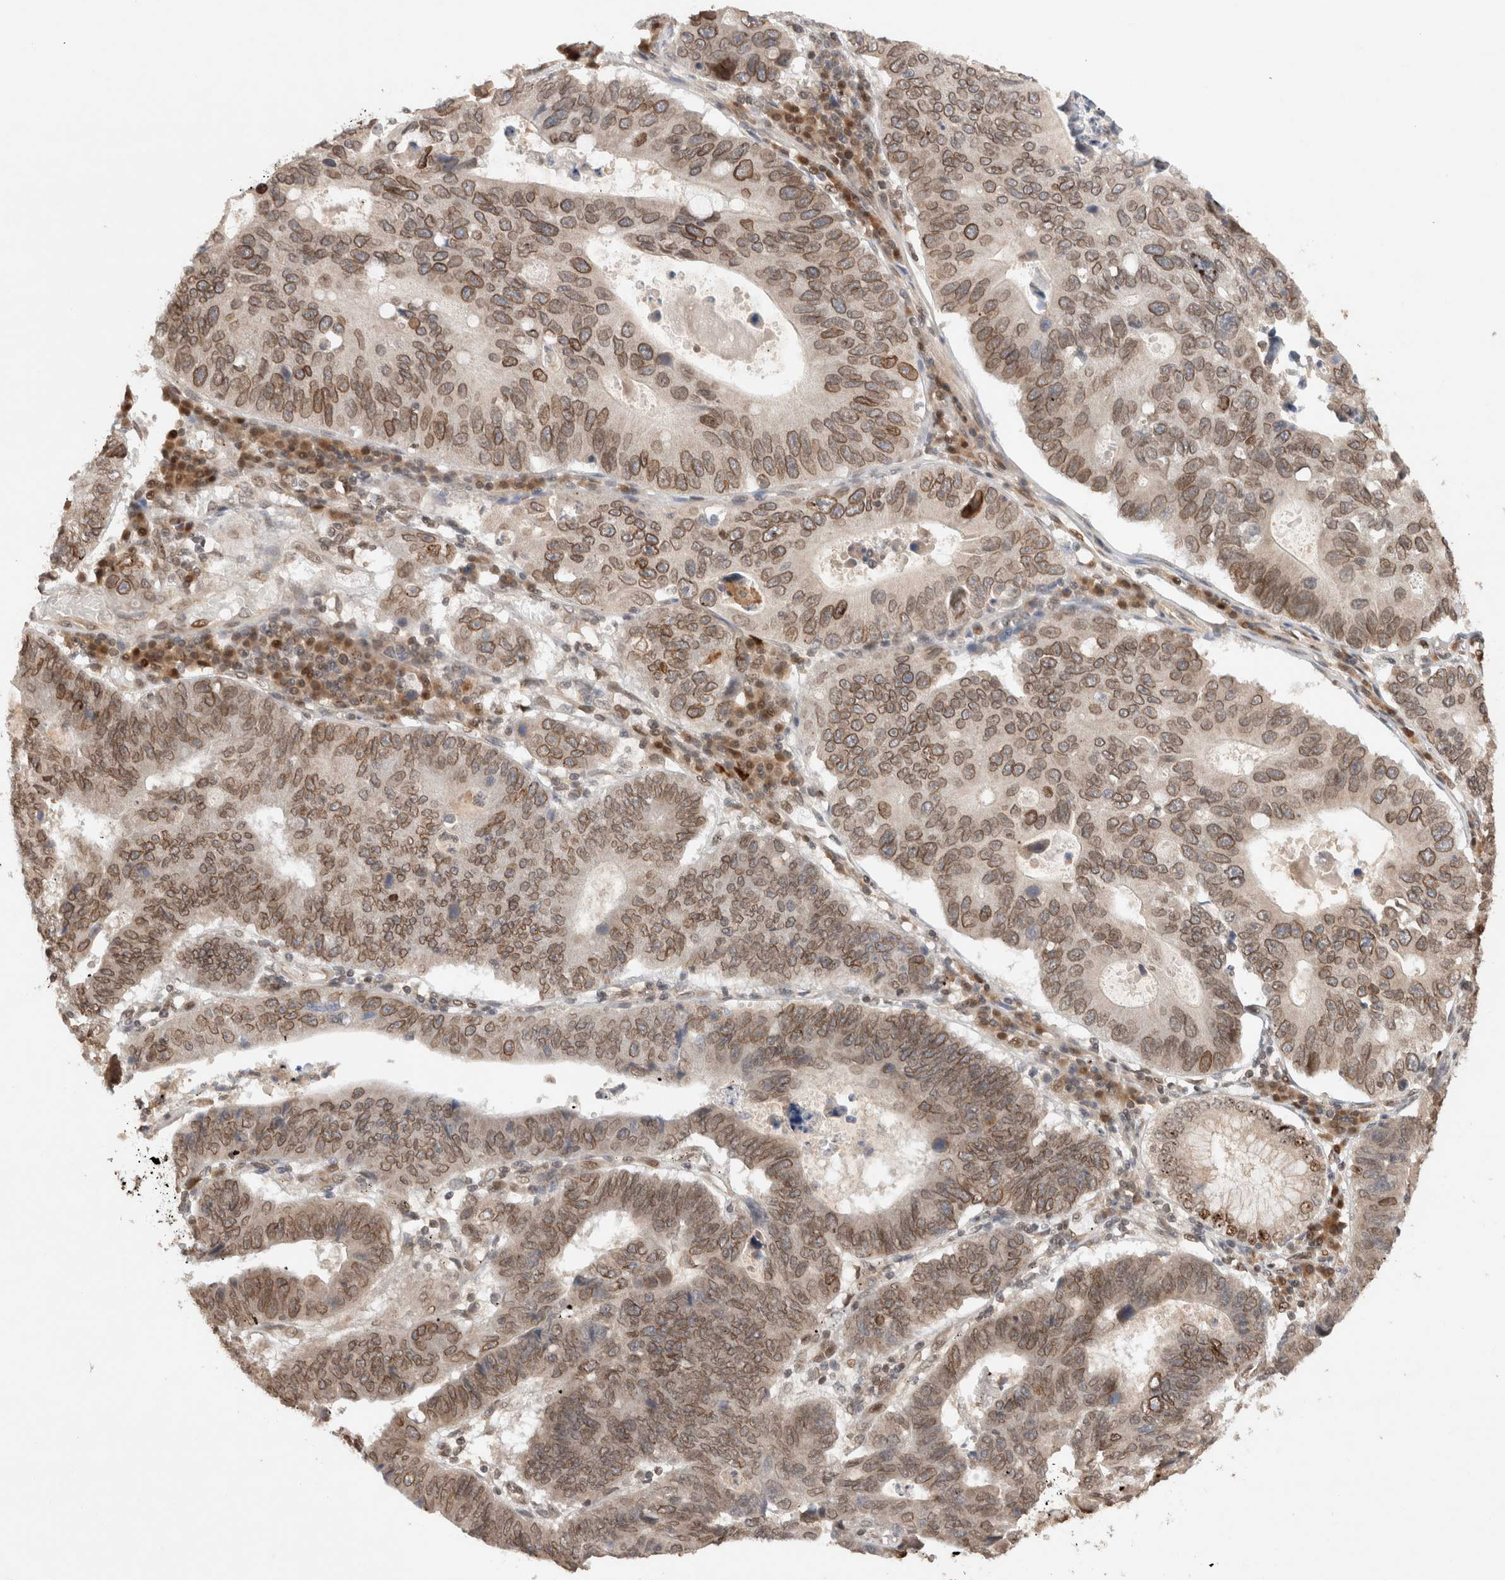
{"staining": {"intensity": "moderate", "quantity": ">75%", "location": "cytoplasmic/membranous,nuclear"}, "tissue": "stomach cancer", "cell_type": "Tumor cells", "image_type": "cancer", "snomed": [{"axis": "morphology", "description": "Adenocarcinoma, NOS"}, {"axis": "topography", "description": "Stomach"}], "caption": "This is an image of immunohistochemistry staining of stomach adenocarcinoma, which shows moderate staining in the cytoplasmic/membranous and nuclear of tumor cells.", "gene": "TPR", "patient": {"sex": "male", "age": 59}}